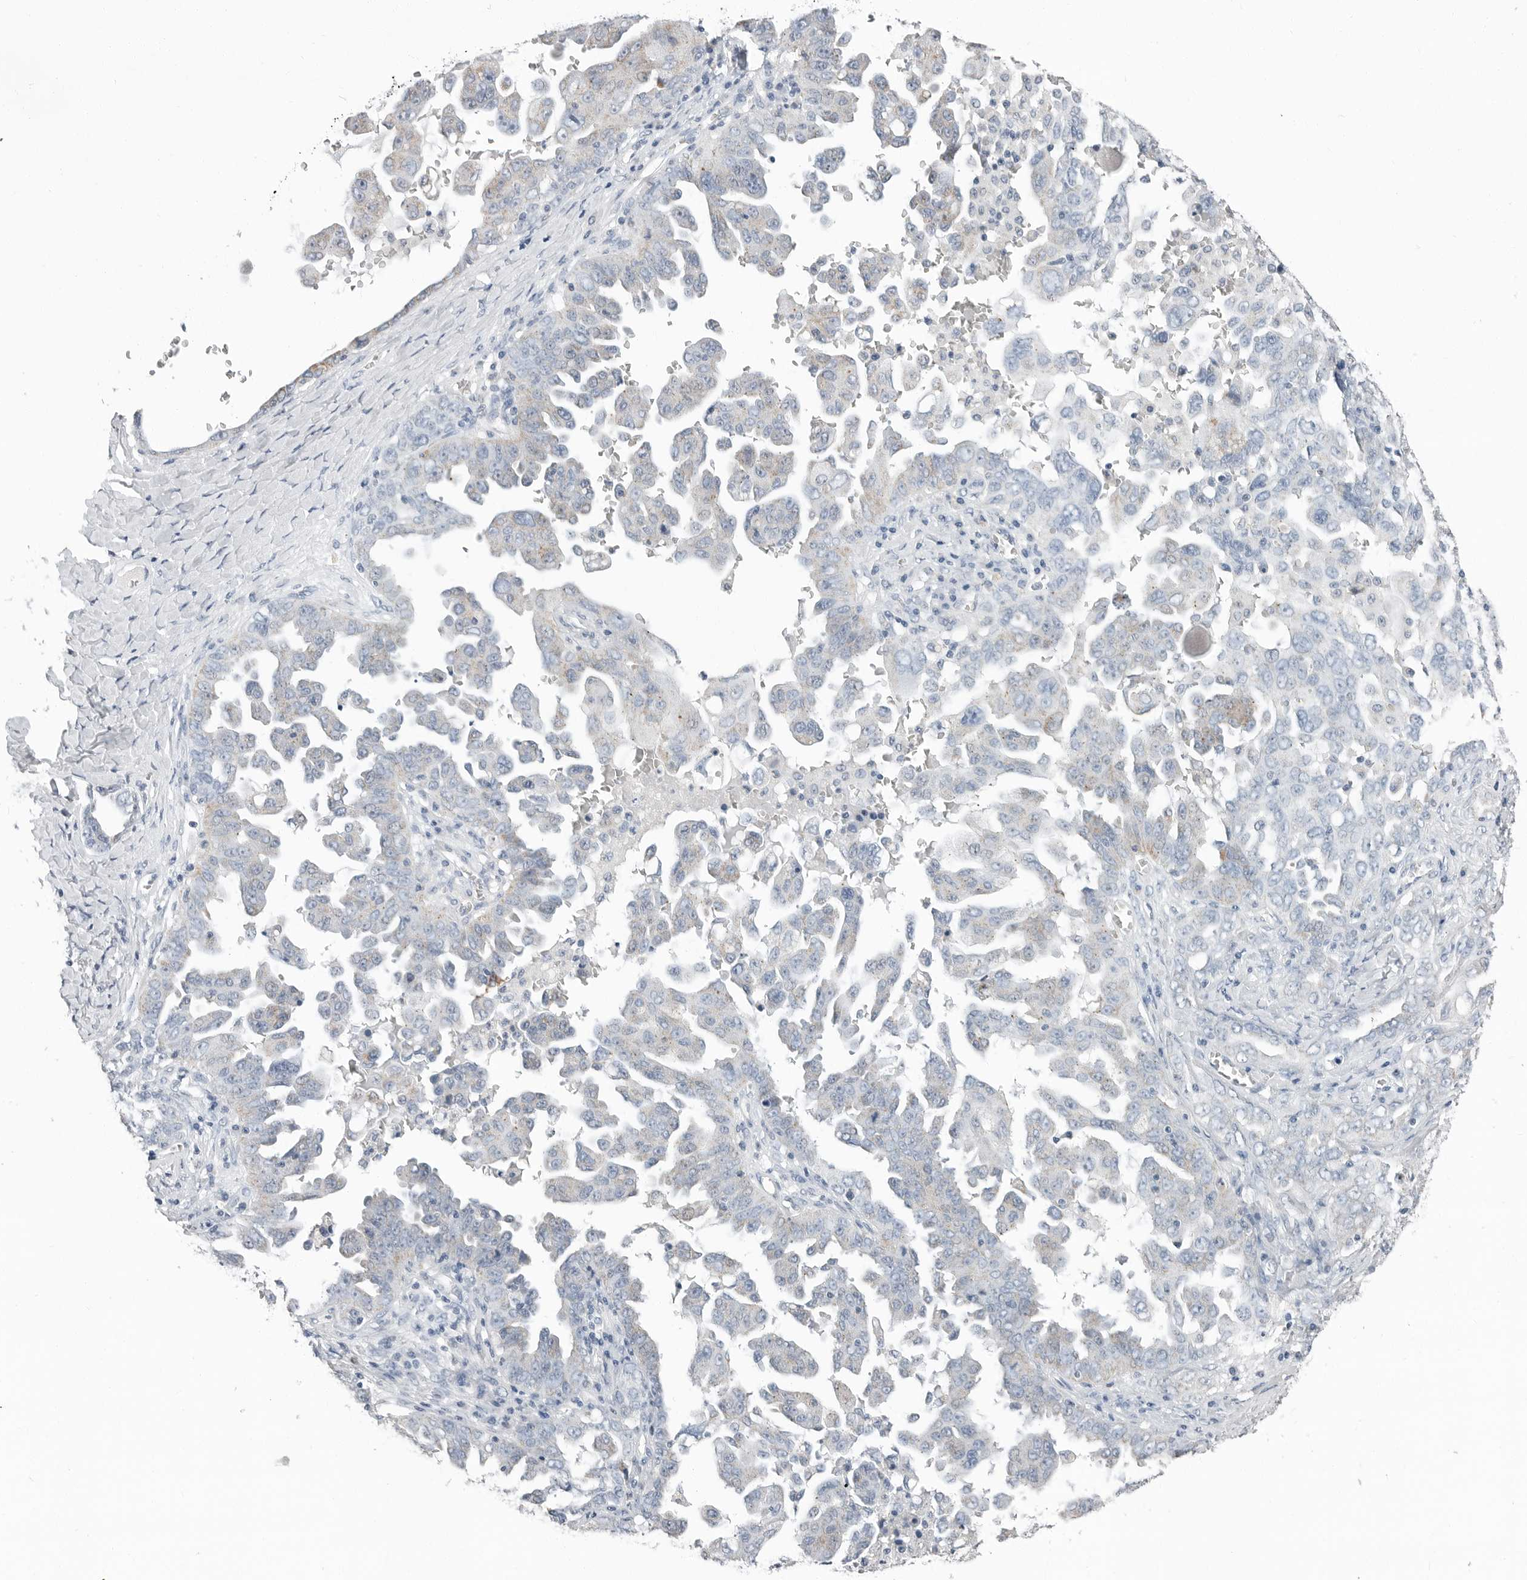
{"staining": {"intensity": "negative", "quantity": "none", "location": "none"}, "tissue": "ovarian cancer", "cell_type": "Tumor cells", "image_type": "cancer", "snomed": [{"axis": "morphology", "description": "Carcinoma, endometroid"}, {"axis": "topography", "description": "Ovary"}], "caption": "An immunohistochemistry (IHC) image of ovarian endometroid carcinoma is shown. There is no staining in tumor cells of ovarian endometroid carcinoma.", "gene": "PLN", "patient": {"sex": "female", "age": 62}}